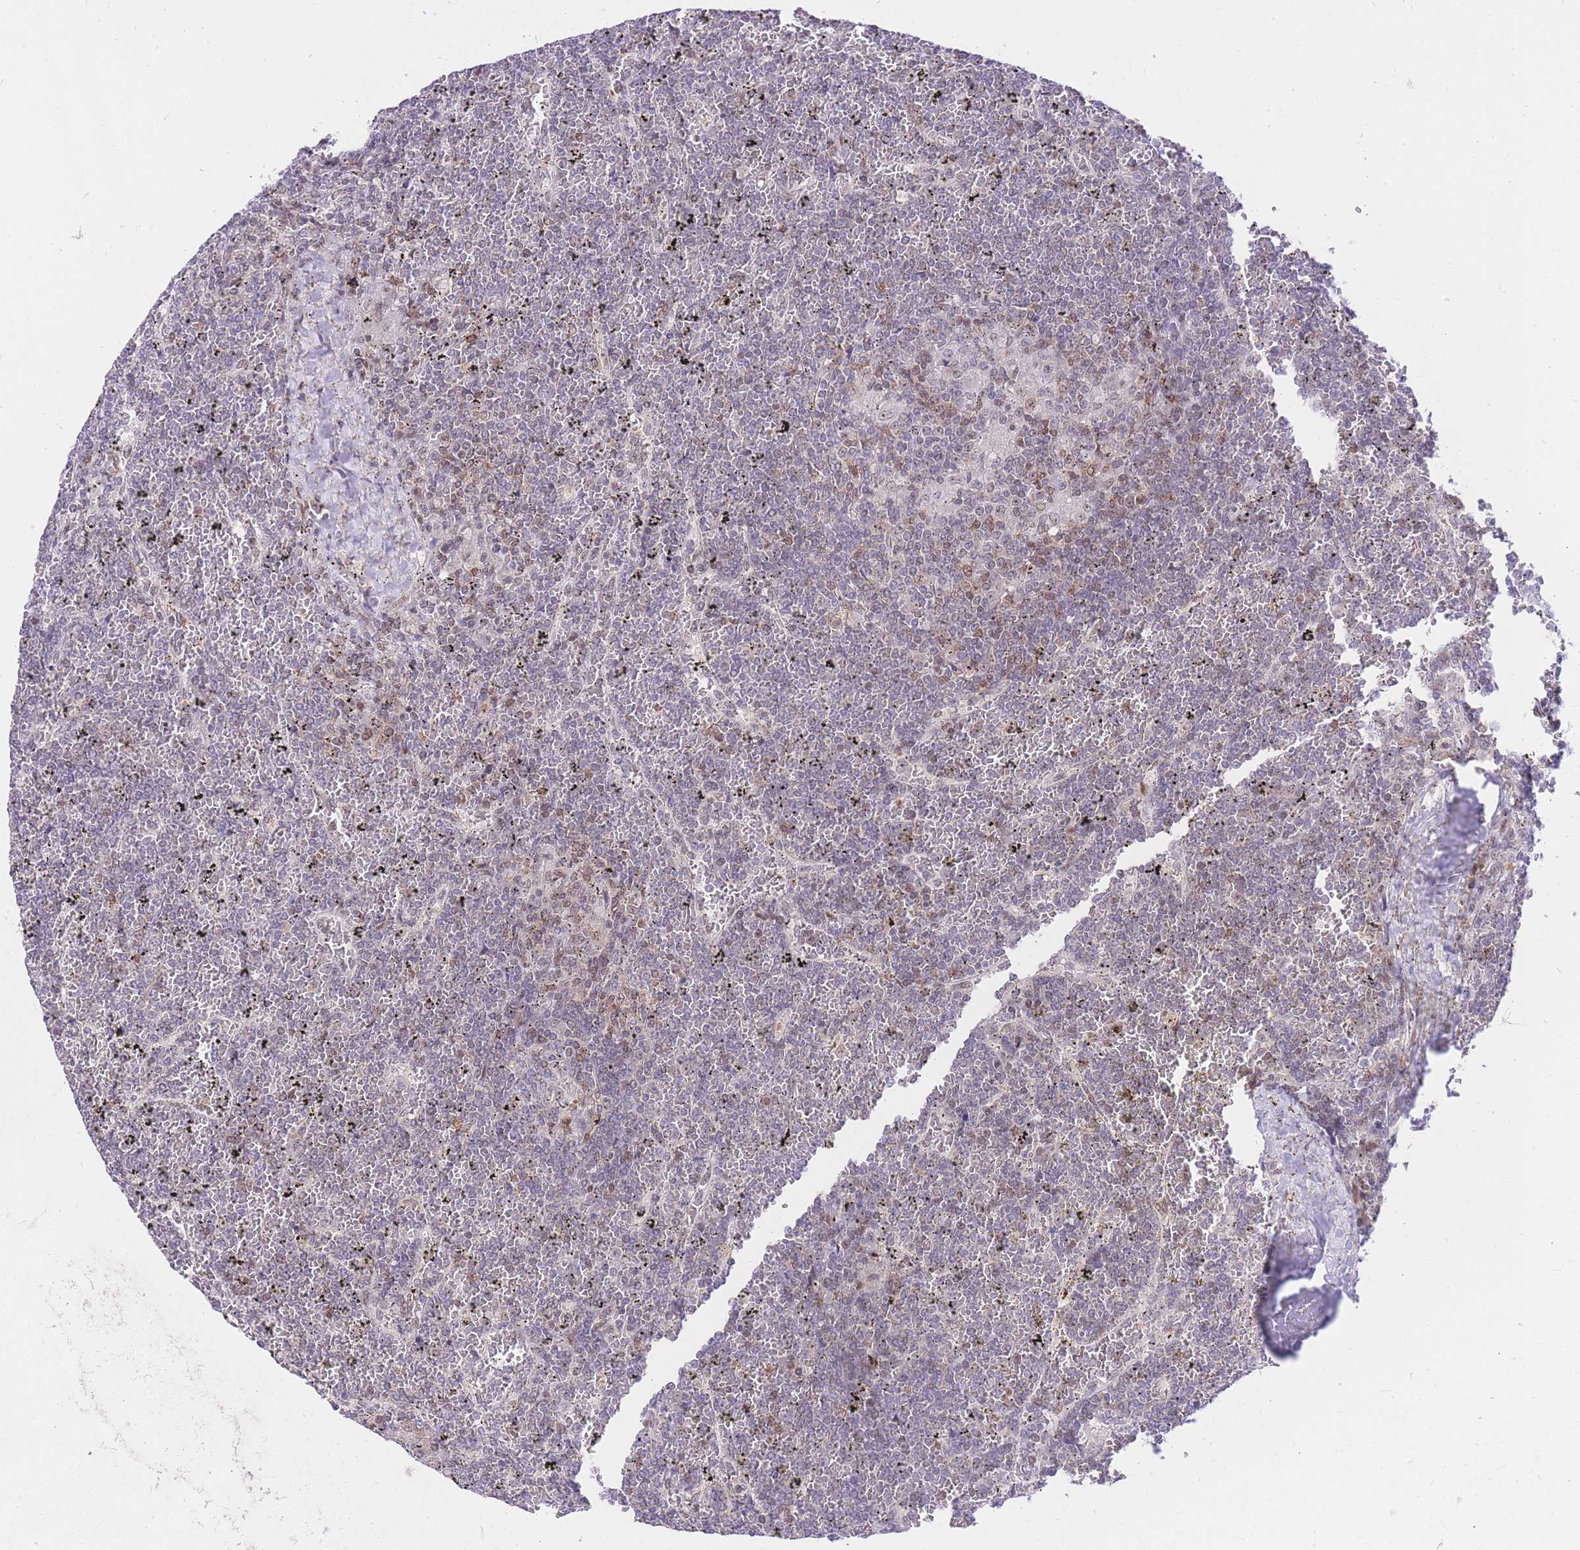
{"staining": {"intensity": "weak", "quantity": "<25%", "location": "nuclear"}, "tissue": "lymphoma", "cell_type": "Tumor cells", "image_type": "cancer", "snomed": [{"axis": "morphology", "description": "Malignant lymphoma, non-Hodgkin's type, Low grade"}, {"axis": "topography", "description": "Spleen"}], "caption": "Immunohistochemistry histopathology image of human low-grade malignant lymphoma, non-Hodgkin's type stained for a protein (brown), which demonstrates no staining in tumor cells. (Brightfield microscopy of DAB (3,3'-diaminobenzidine) immunohistochemistry at high magnification).", "gene": "STK39", "patient": {"sex": "female", "age": 19}}